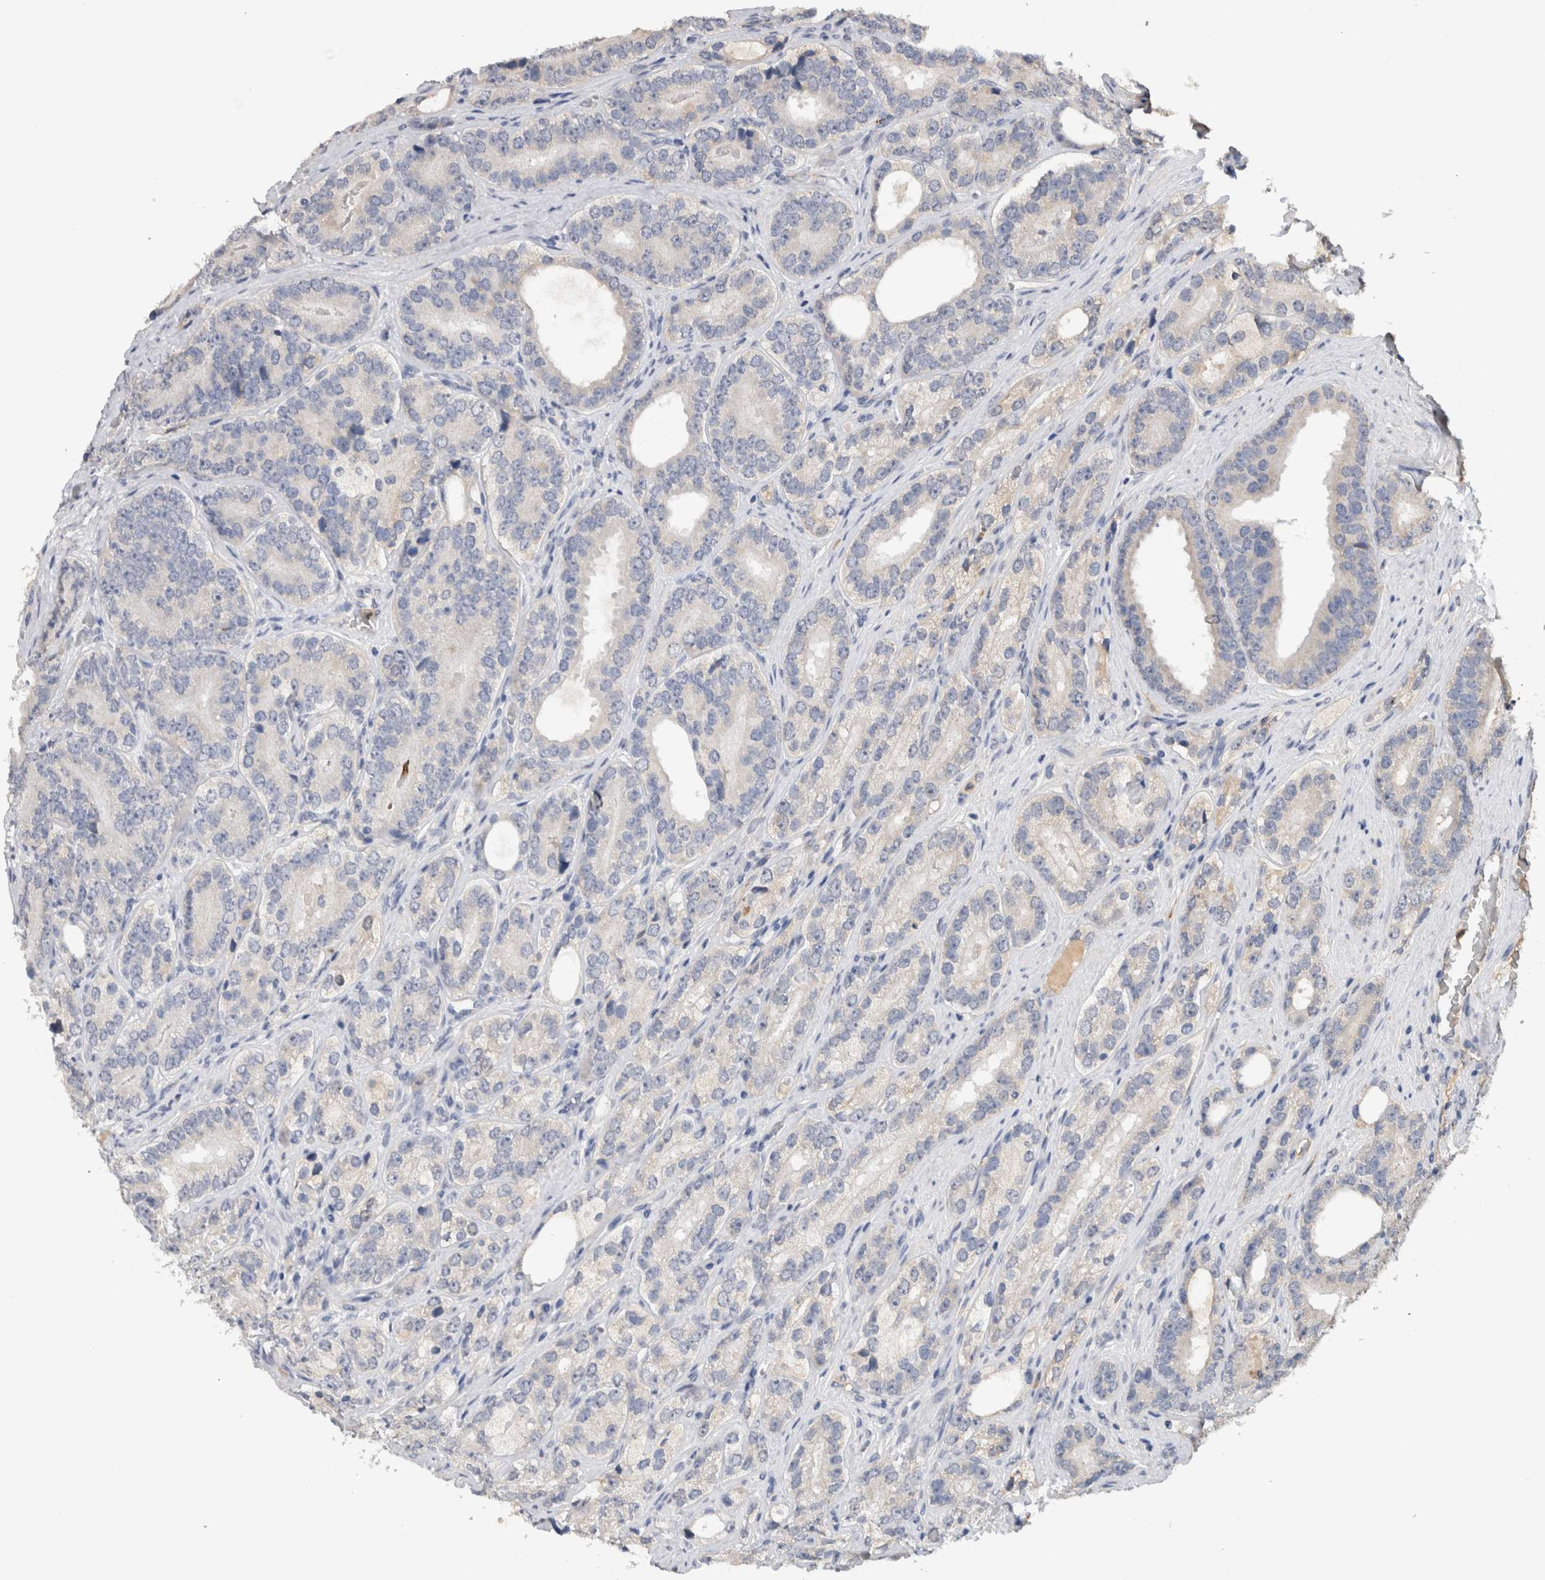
{"staining": {"intensity": "negative", "quantity": "none", "location": "none"}, "tissue": "prostate cancer", "cell_type": "Tumor cells", "image_type": "cancer", "snomed": [{"axis": "morphology", "description": "Adenocarcinoma, High grade"}, {"axis": "topography", "description": "Prostate"}], "caption": "Immunohistochemical staining of high-grade adenocarcinoma (prostate) displays no significant expression in tumor cells.", "gene": "FABP7", "patient": {"sex": "male", "age": 56}}